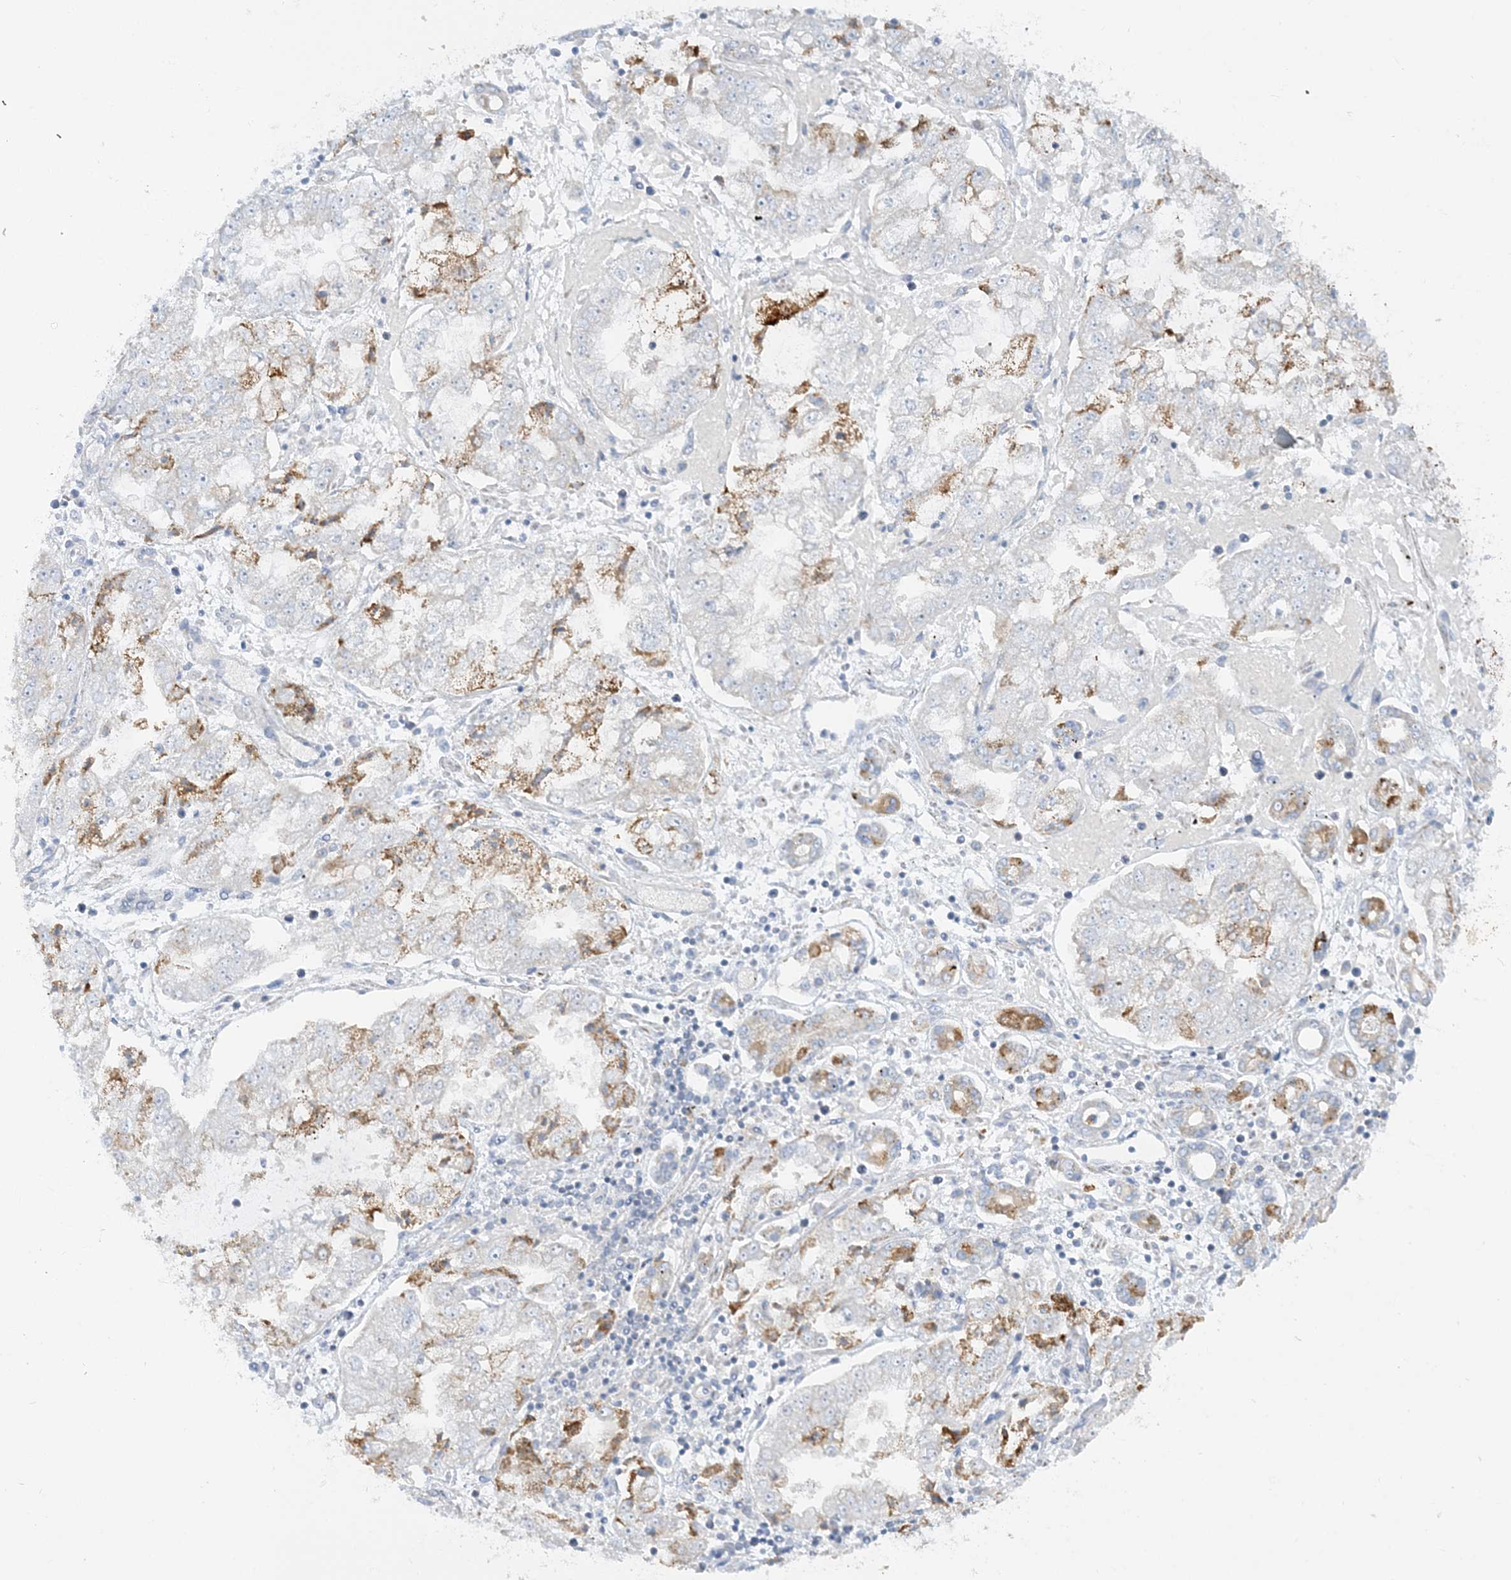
{"staining": {"intensity": "strong", "quantity": "<25%", "location": "cytoplasmic/membranous"}, "tissue": "stomach cancer", "cell_type": "Tumor cells", "image_type": "cancer", "snomed": [{"axis": "morphology", "description": "Adenocarcinoma, NOS"}, {"axis": "topography", "description": "Stomach"}], "caption": "Immunohistochemistry (IHC) of human stomach cancer (adenocarcinoma) reveals medium levels of strong cytoplasmic/membranous positivity in approximately <25% of tumor cells. The staining was performed using DAB to visualize the protein expression in brown, while the nuclei were stained in blue with hematoxylin (Magnification: 20x).", "gene": "TBC1D14", "patient": {"sex": "male", "age": 76}}